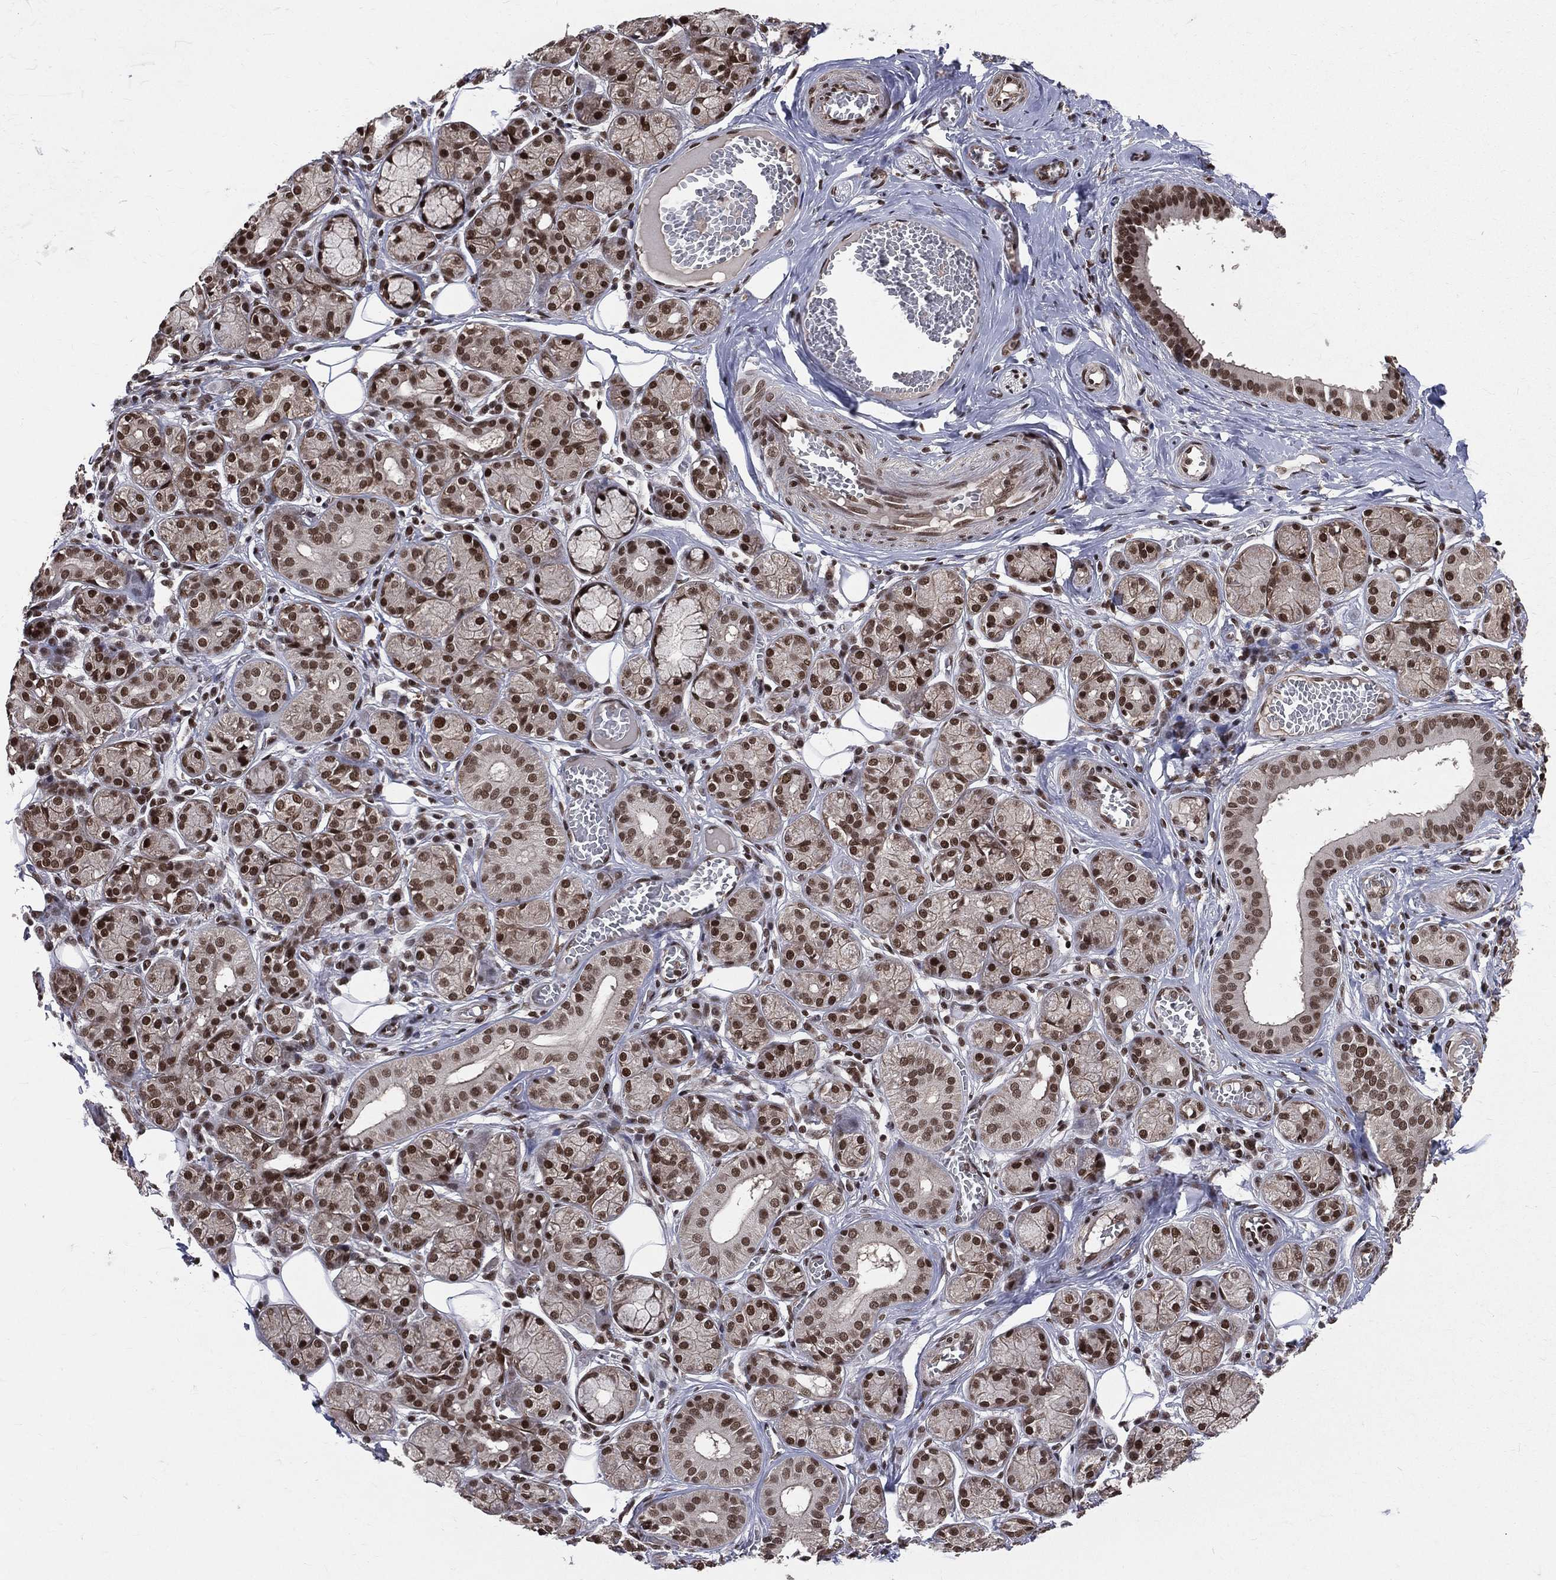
{"staining": {"intensity": "strong", "quantity": ">75%", "location": "nuclear"}, "tissue": "salivary gland", "cell_type": "Glandular cells", "image_type": "normal", "snomed": [{"axis": "morphology", "description": "Normal tissue, NOS"}, {"axis": "topography", "description": "Salivary gland"}], "caption": "Immunohistochemistry photomicrograph of benign salivary gland: human salivary gland stained using immunohistochemistry (IHC) reveals high levels of strong protein expression localized specifically in the nuclear of glandular cells, appearing as a nuclear brown color.", "gene": "SMC3", "patient": {"sex": "male", "age": 71}}